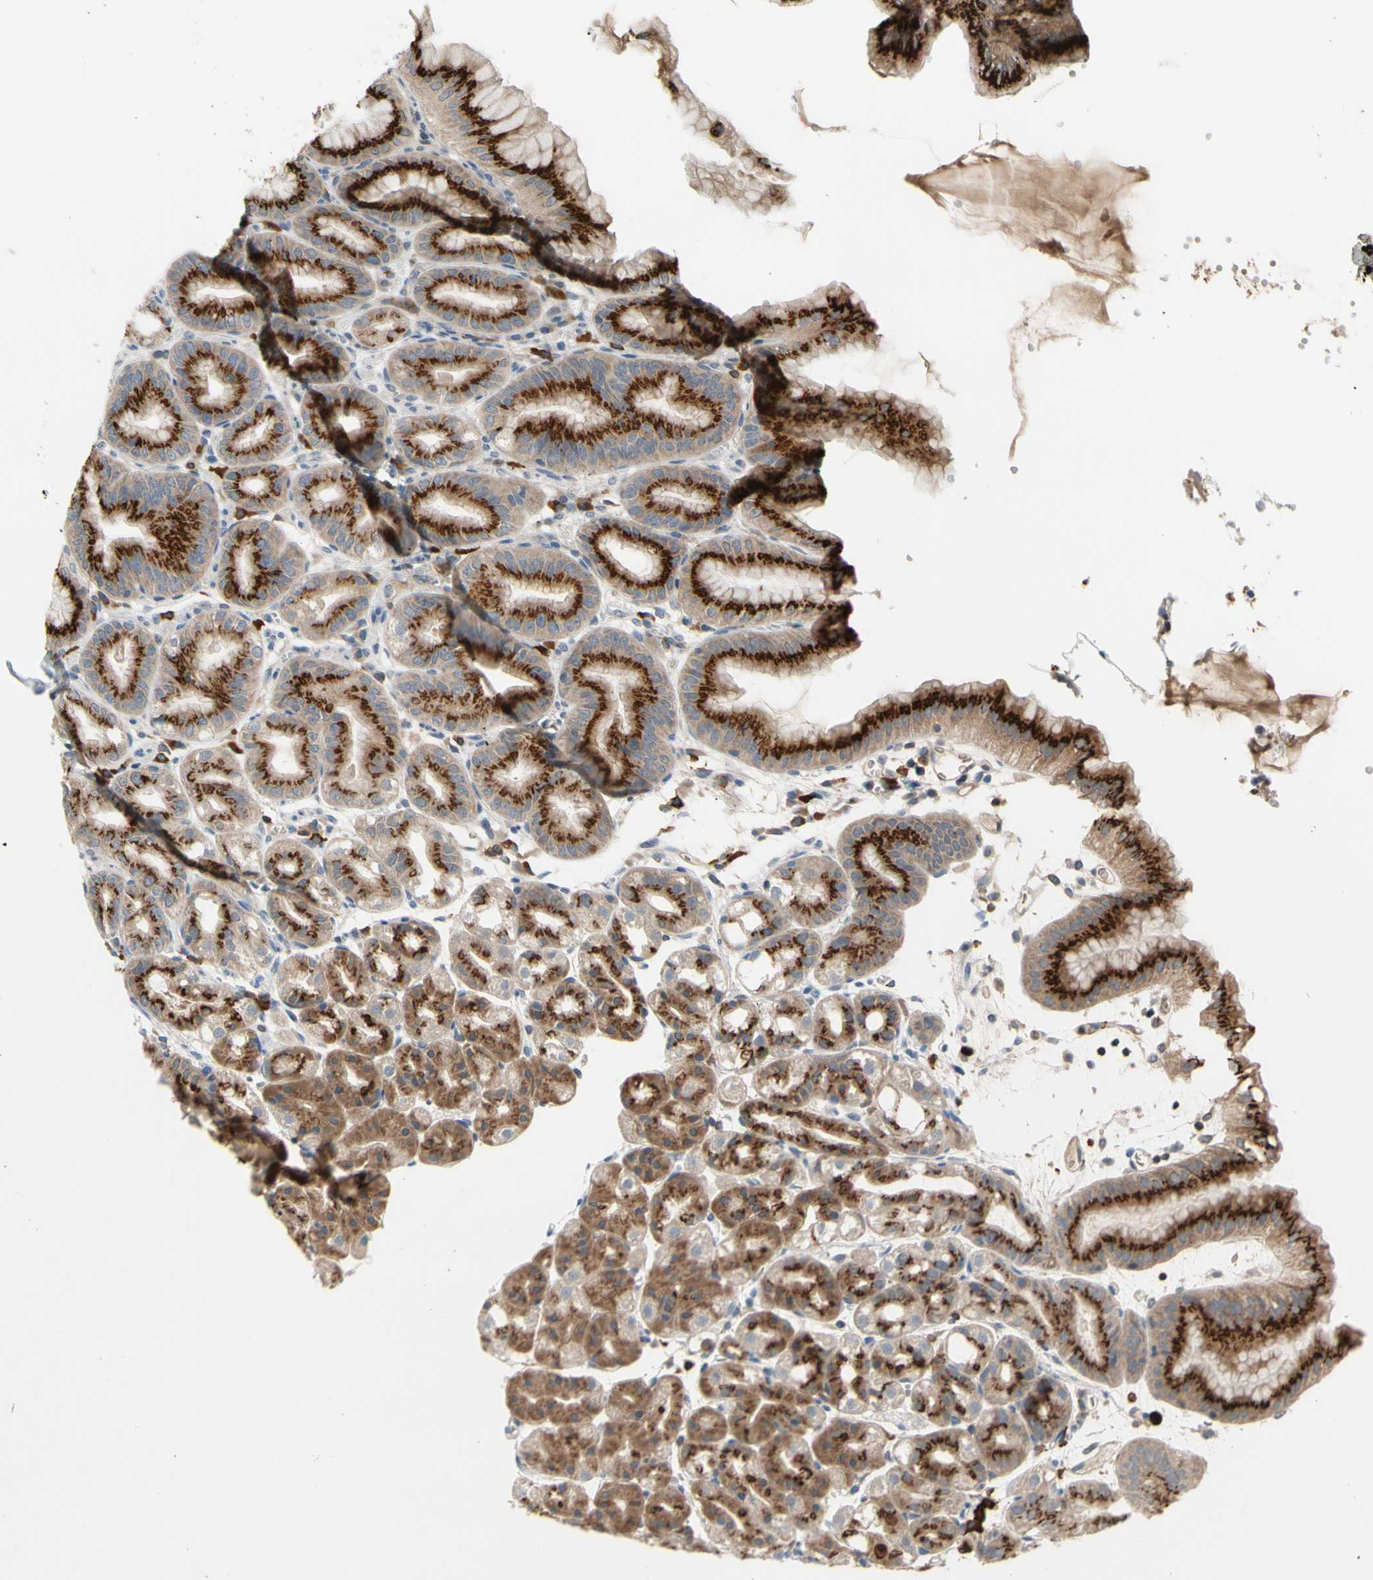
{"staining": {"intensity": "strong", "quantity": ">75%", "location": "cytoplasmic/membranous"}, "tissue": "stomach", "cell_type": "Glandular cells", "image_type": "normal", "snomed": [{"axis": "morphology", "description": "Normal tissue, NOS"}, {"axis": "topography", "description": "Stomach, lower"}], "caption": "Immunohistochemical staining of unremarkable stomach reveals high levels of strong cytoplasmic/membranous expression in approximately >75% of glandular cells. Using DAB (brown) and hematoxylin (blue) stains, captured at high magnification using brightfield microscopy.", "gene": "GALNT5", "patient": {"sex": "male", "age": 71}}